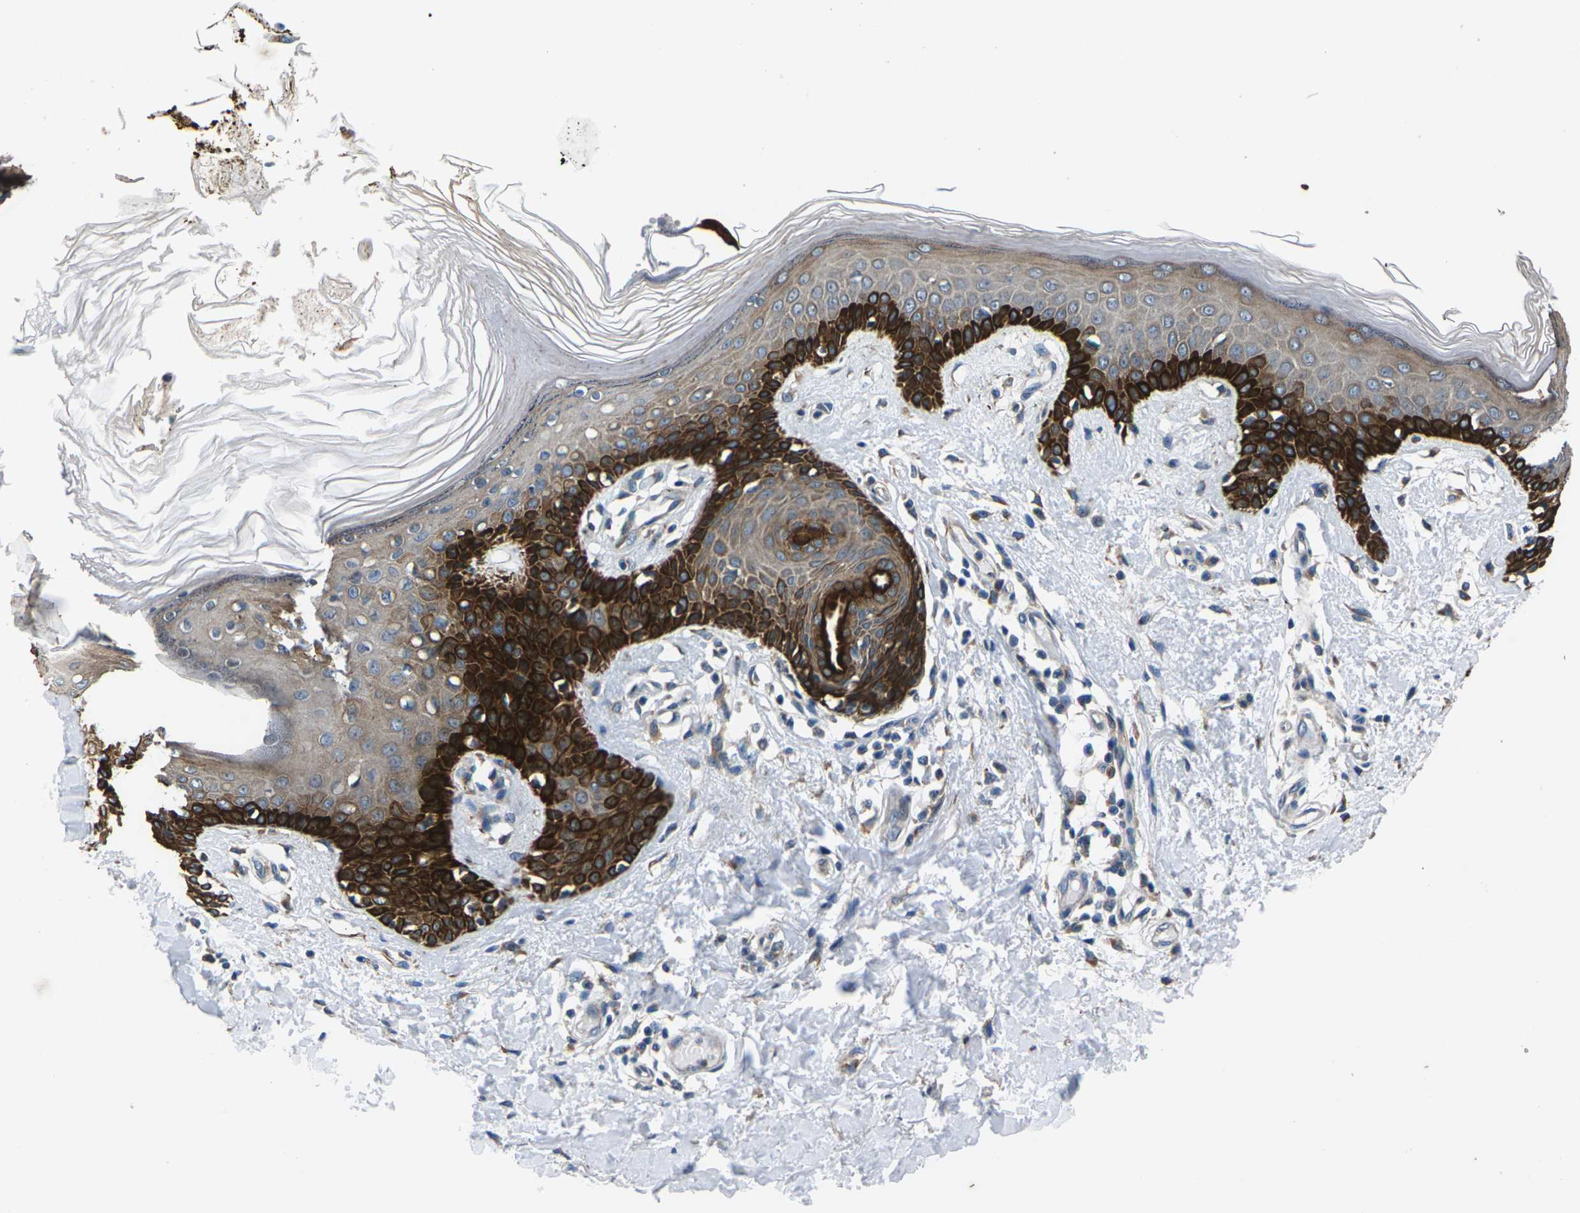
{"staining": {"intensity": "moderate", "quantity": ">75%", "location": "cytoplasmic/membranous"}, "tissue": "skin", "cell_type": "Fibroblasts", "image_type": "normal", "snomed": [{"axis": "morphology", "description": "Normal tissue, NOS"}, {"axis": "topography", "description": "Skin"}], "caption": "DAB immunohistochemical staining of unremarkable human skin demonstrates moderate cytoplasmic/membranous protein positivity in about >75% of fibroblasts.", "gene": "GABRP", "patient": {"sex": "male", "age": 53}}